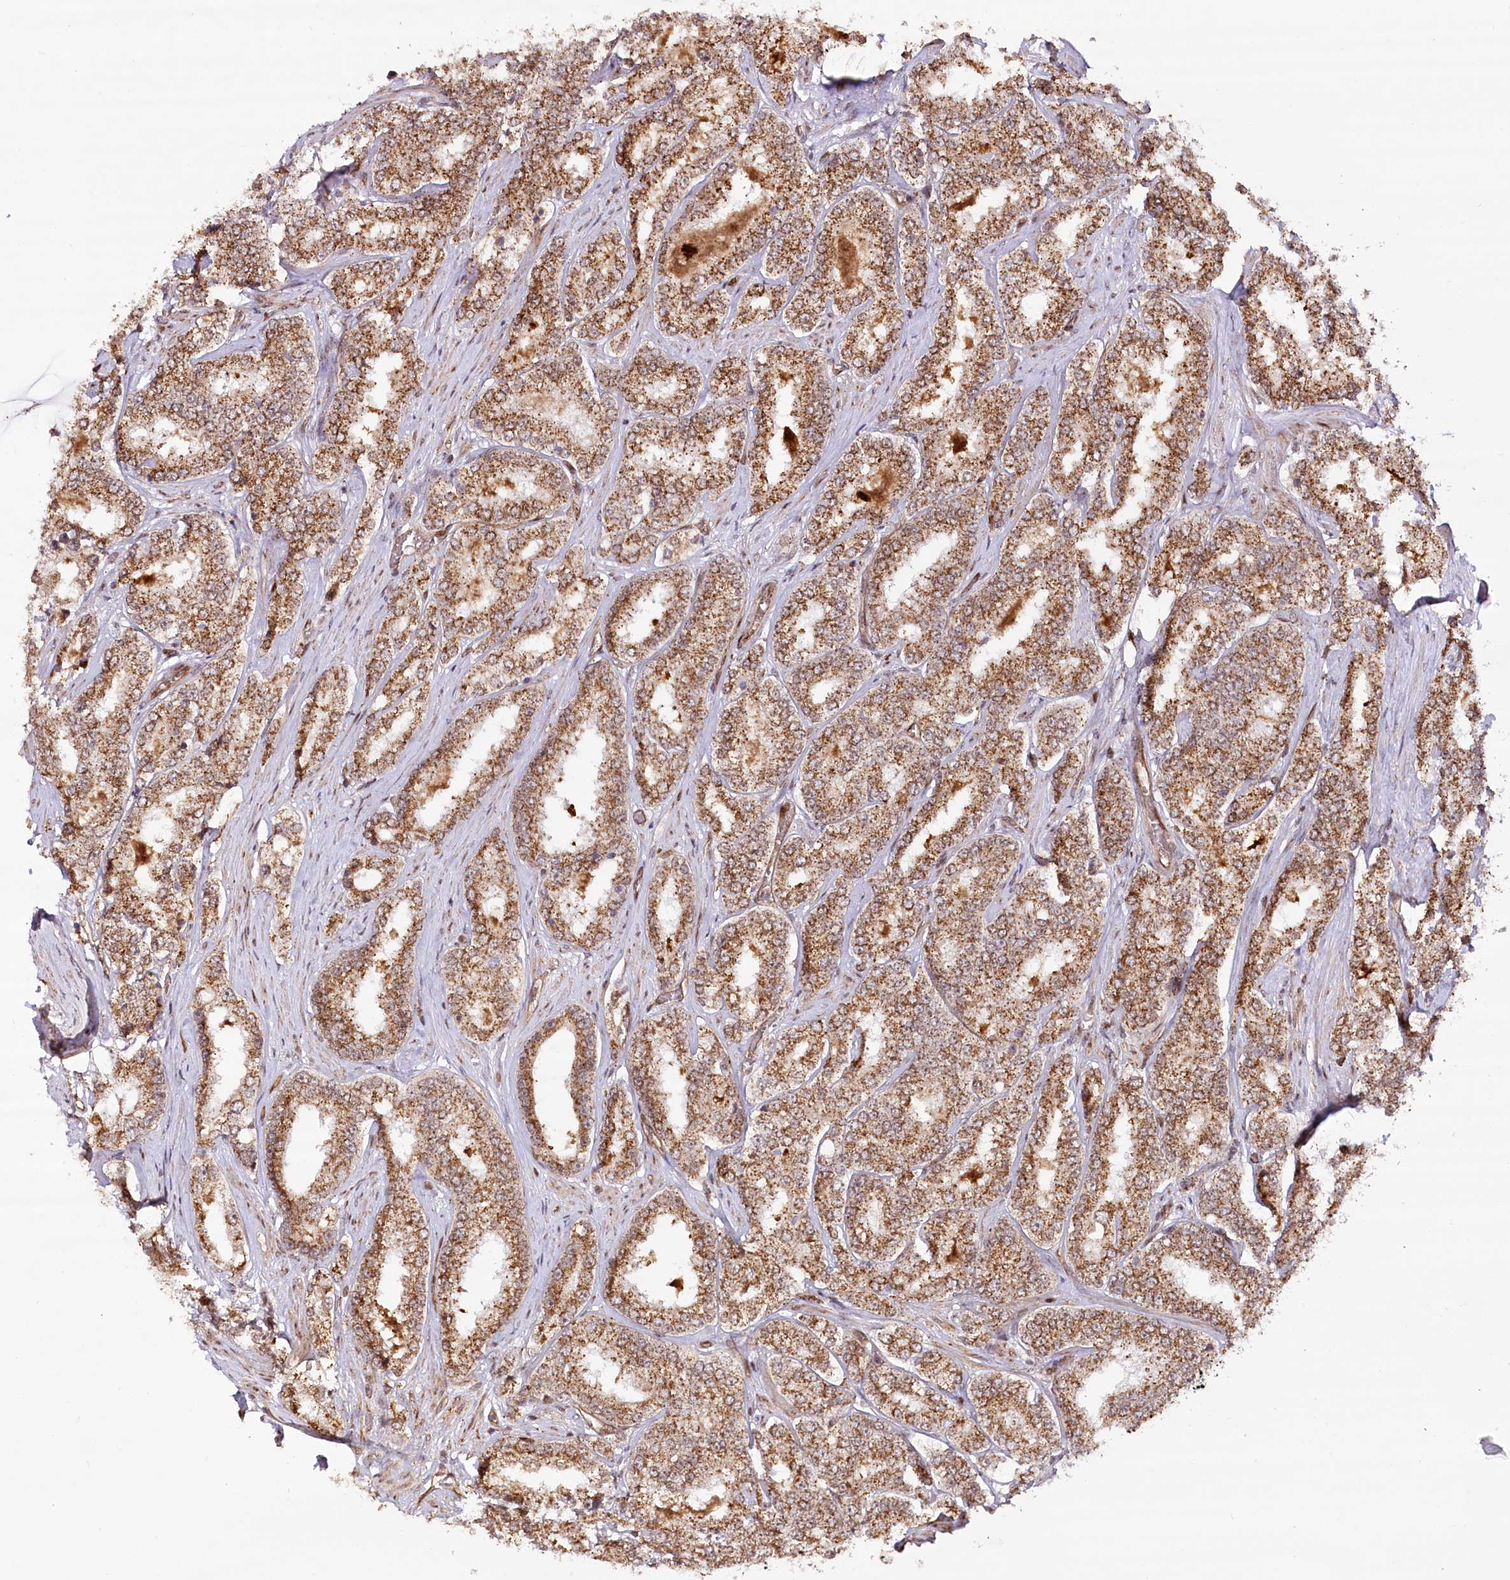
{"staining": {"intensity": "strong", "quantity": ">75%", "location": "cytoplasmic/membranous"}, "tissue": "prostate cancer", "cell_type": "Tumor cells", "image_type": "cancer", "snomed": [{"axis": "morphology", "description": "Normal tissue, NOS"}, {"axis": "morphology", "description": "Adenocarcinoma, High grade"}, {"axis": "topography", "description": "Prostate"}], "caption": "An immunohistochemistry (IHC) image of neoplastic tissue is shown. Protein staining in brown shows strong cytoplasmic/membranous positivity in prostate high-grade adenocarcinoma within tumor cells.", "gene": "COPG1", "patient": {"sex": "male", "age": 83}}